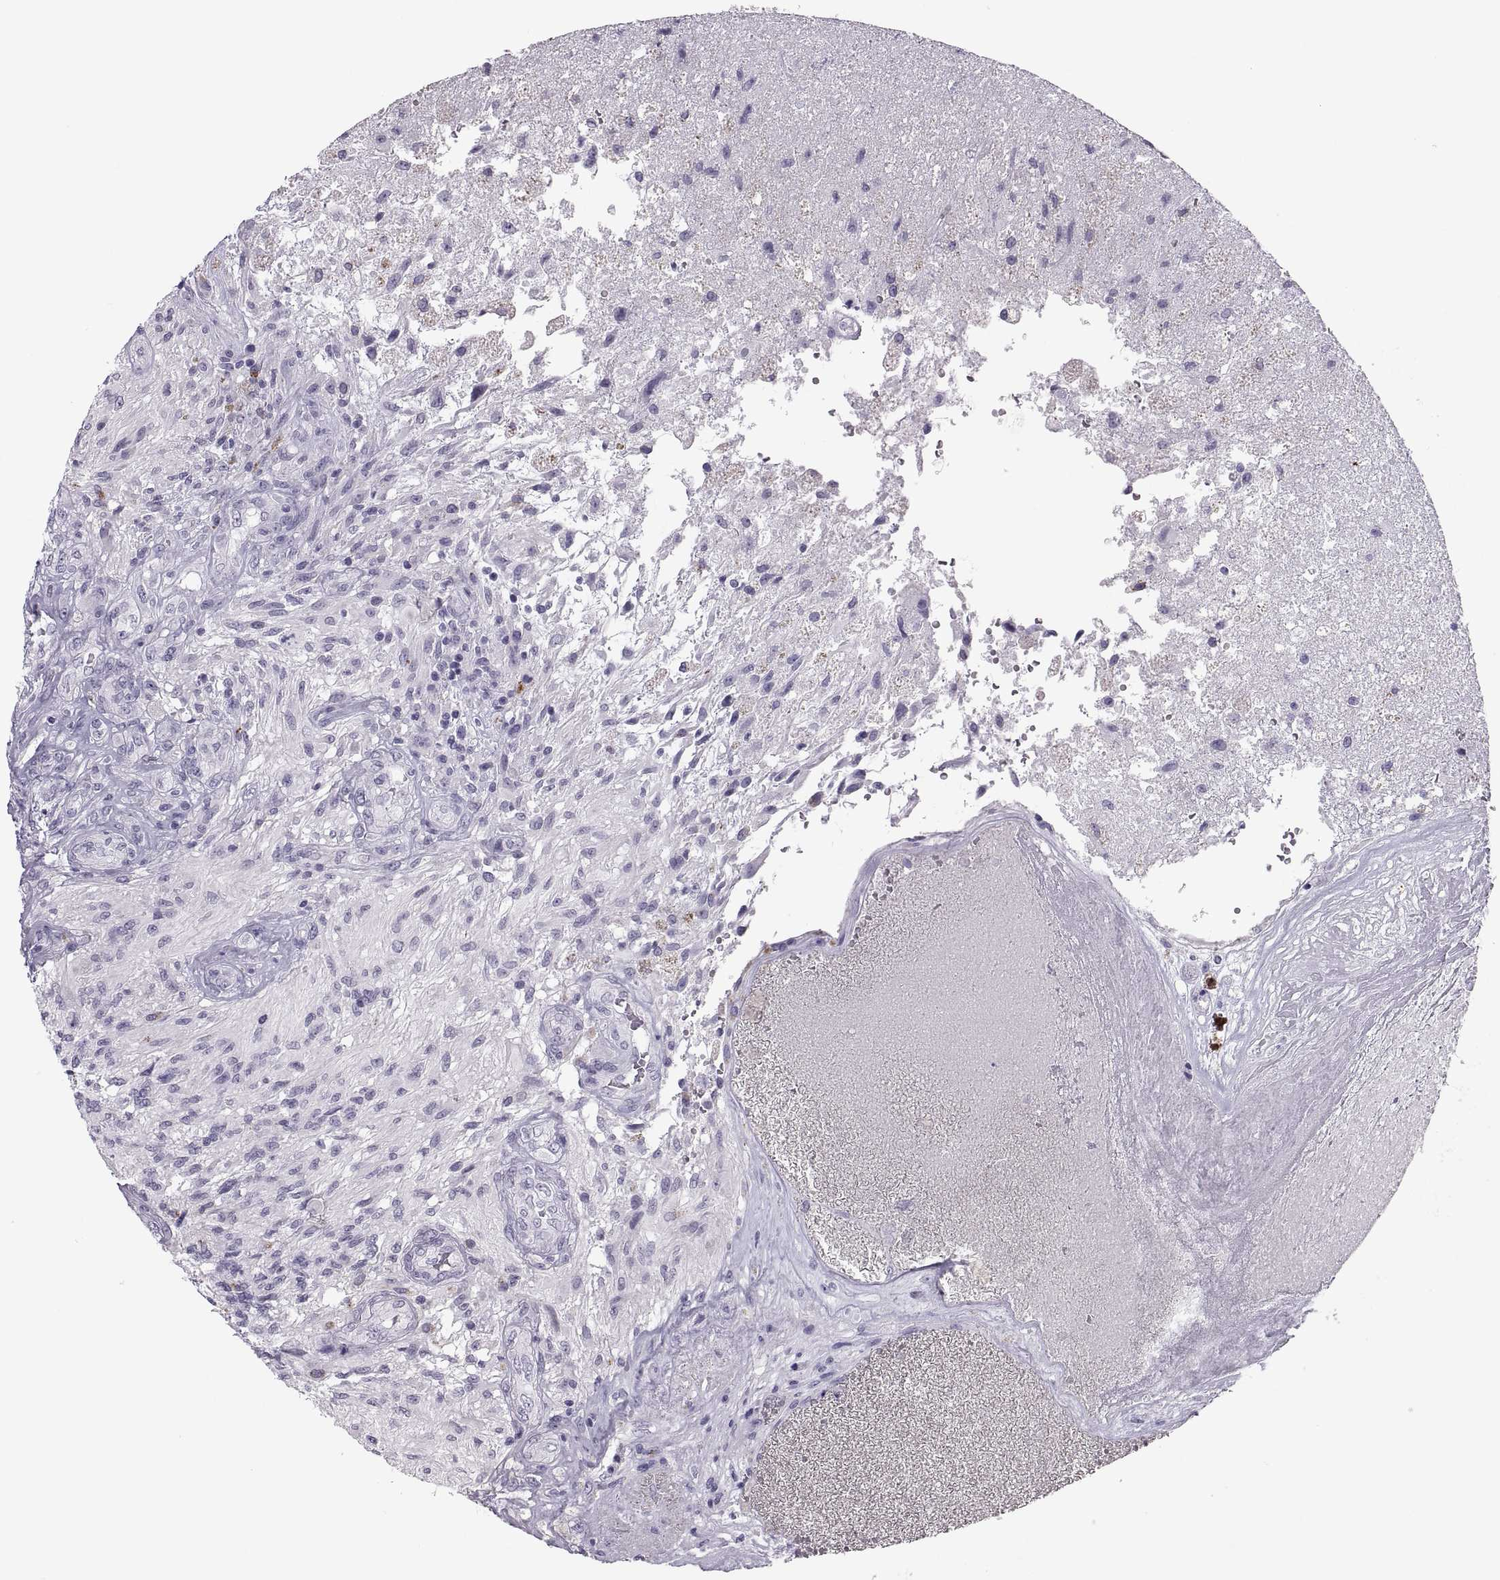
{"staining": {"intensity": "negative", "quantity": "none", "location": "none"}, "tissue": "glioma", "cell_type": "Tumor cells", "image_type": "cancer", "snomed": [{"axis": "morphology", "description": "Glioma, malignant, High grade"}, {"axis": "topography", "description": "Brain"}], "caption": "An IHC histopathology image of malignant high-grade glioma is shown. There is no staining in tumor cells of malignant high-grade glioma.", "gene": "QRICH2", "patient": {"sex": "male", "age": 56}}